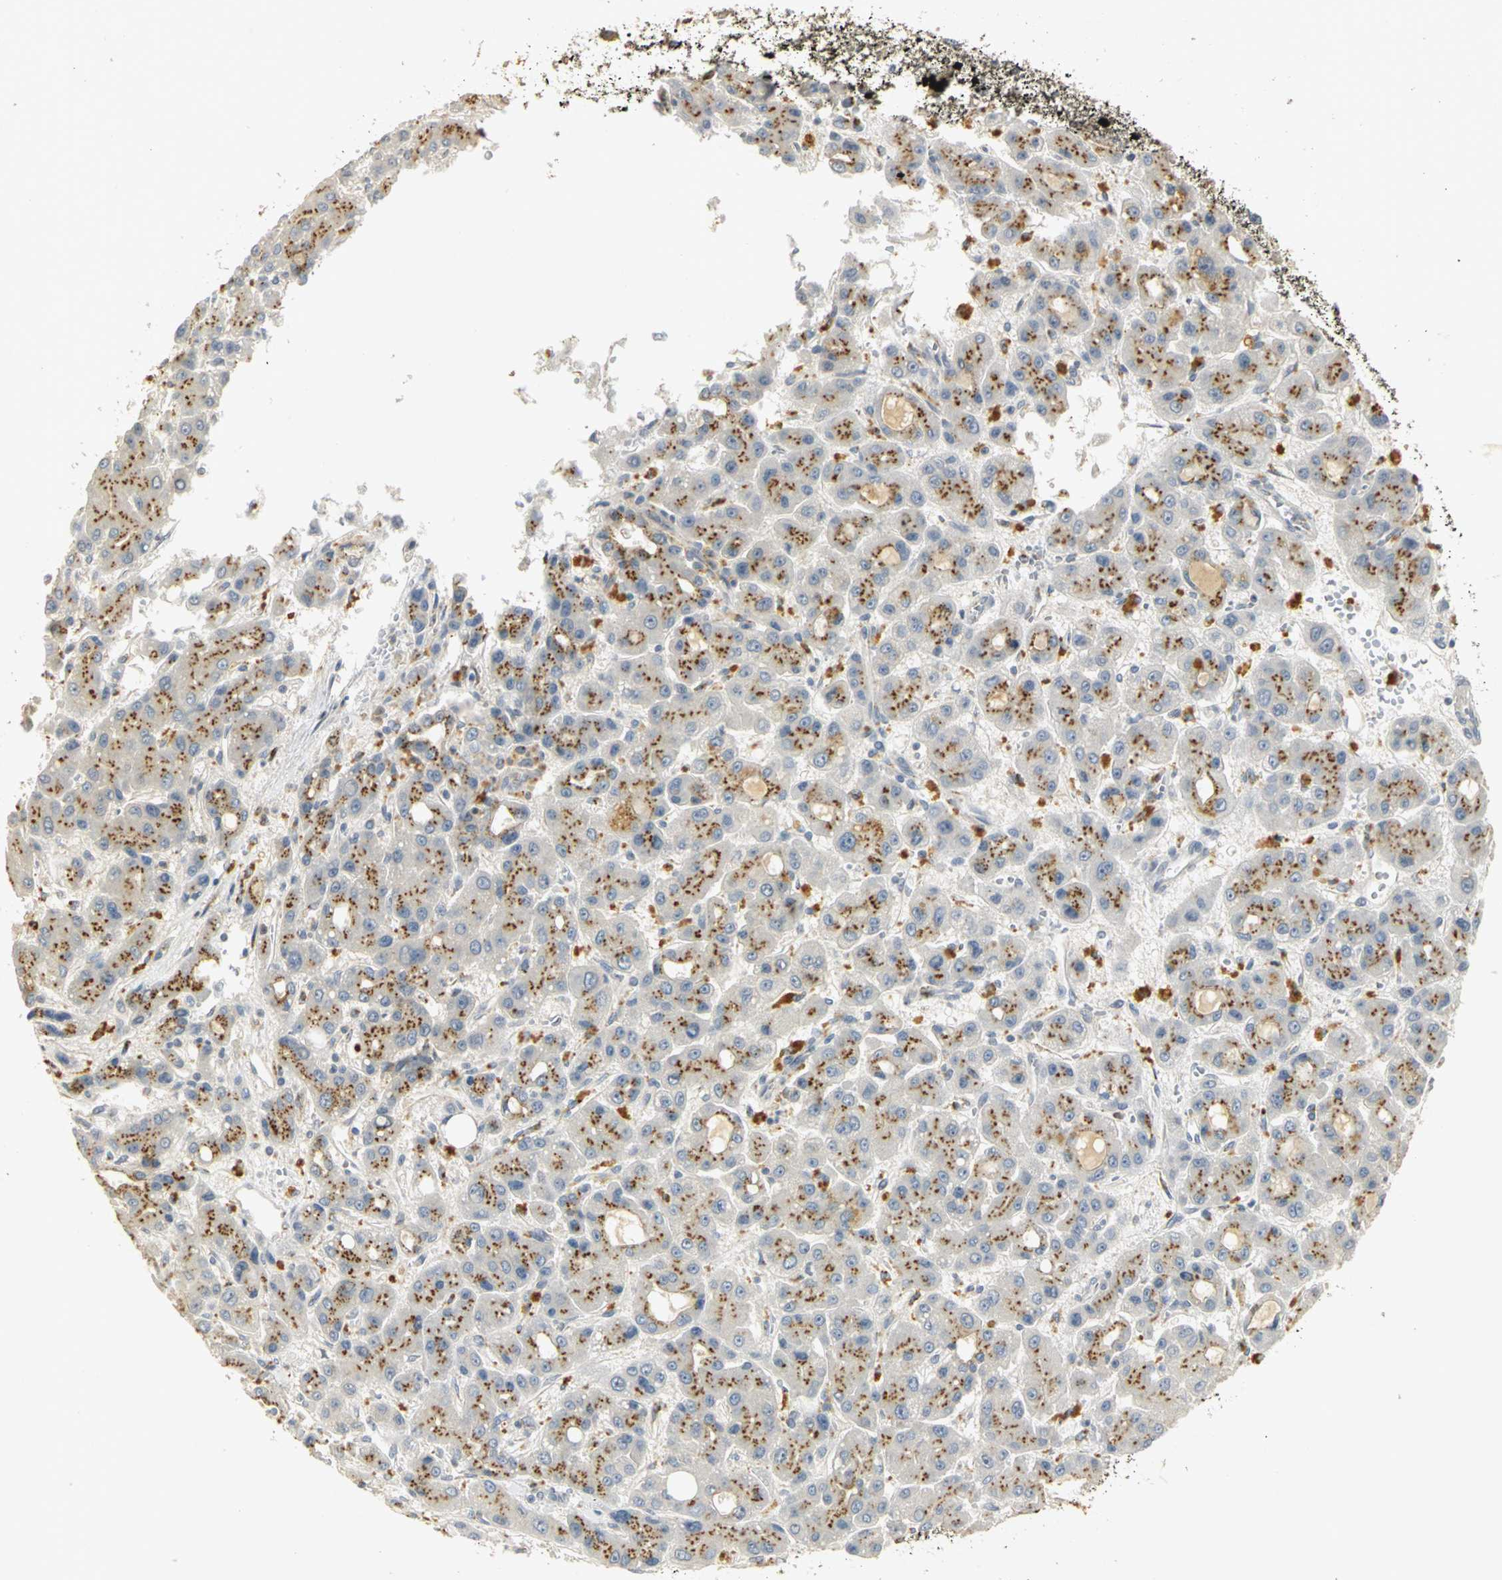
{"staining": {"intensity": "moderate", "quantity": "25%-75%", "location": "cytoplasmic/membranous"}, "tissue": "liver cancer", "cell_type": "Tumor cells", "image_type": "cancer", "snomed": [{"axis": "morphology", "description": "Carcinoma, Hepatocellular, NOS"}, {"axis": "topography", "description": "Liver"}], "caption": "DAB immunohistochemical staining of liver hepatocellular carcinoma shows moderate cytoplasmic/membranous protein positivity in approximately 25%-75% of tumor cells.", "gene": "TM9SF2", "patient": {"sex": "male", "age": 55}}